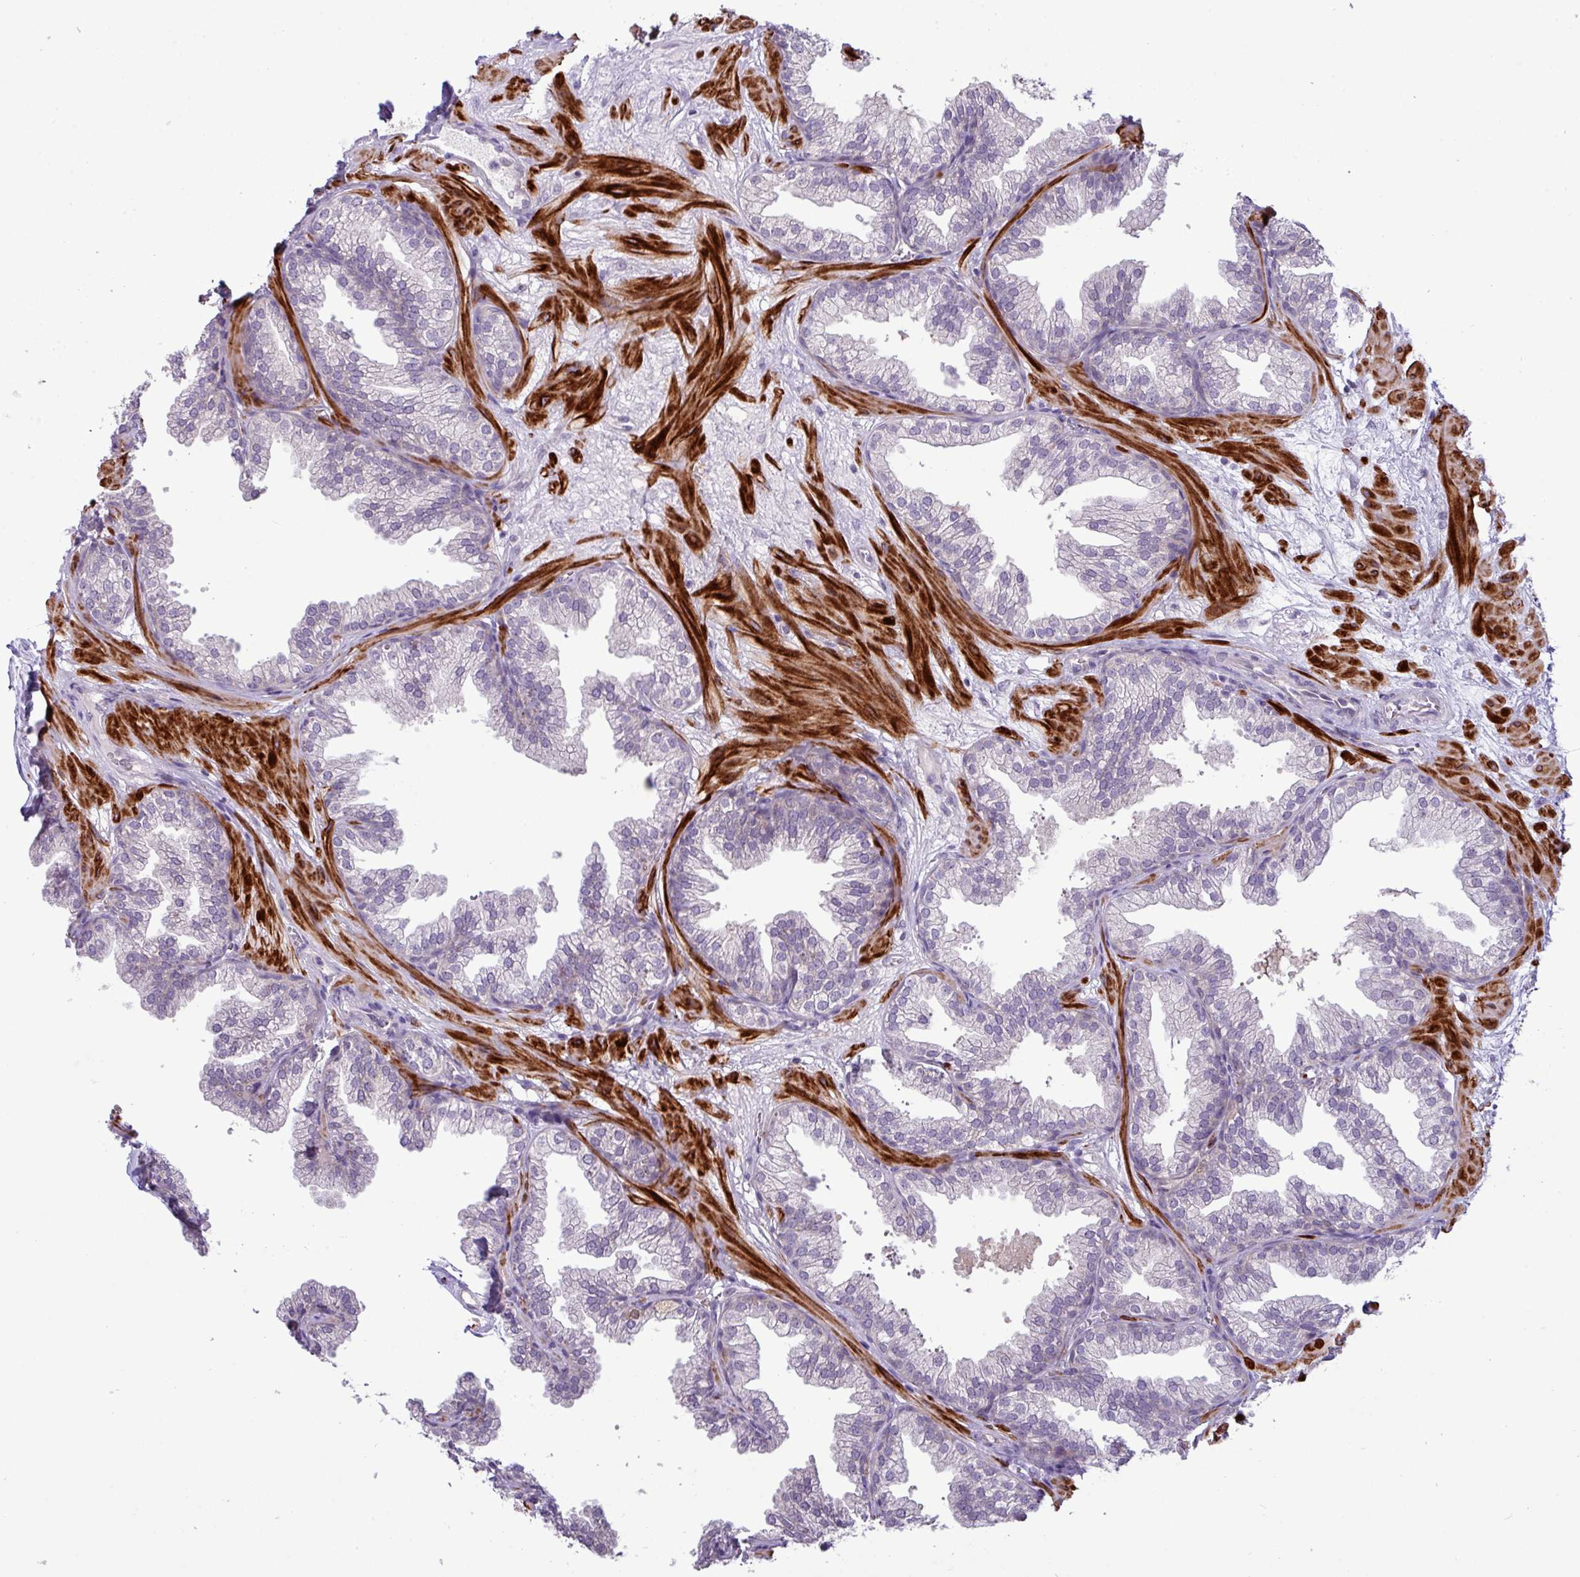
{"staining": {"intensity": "negative", "quantity": "none", "location": "none"}, "tissue": "prostate", "cell_type": "Glandular cells", "image_type": "normal", "snomed": [{"axis": "morphology", "description": "Normal tissue, NOS"}, {"axis": "topography", "description": "Prostate"}], "caption": "This is a histopathology image of immunohistochemistry staining of unremarkable prostate, which shows no positivity in glandular cells.", "gene": "RIPPLY1", "patient": {"sex": "male", "age": 37}}